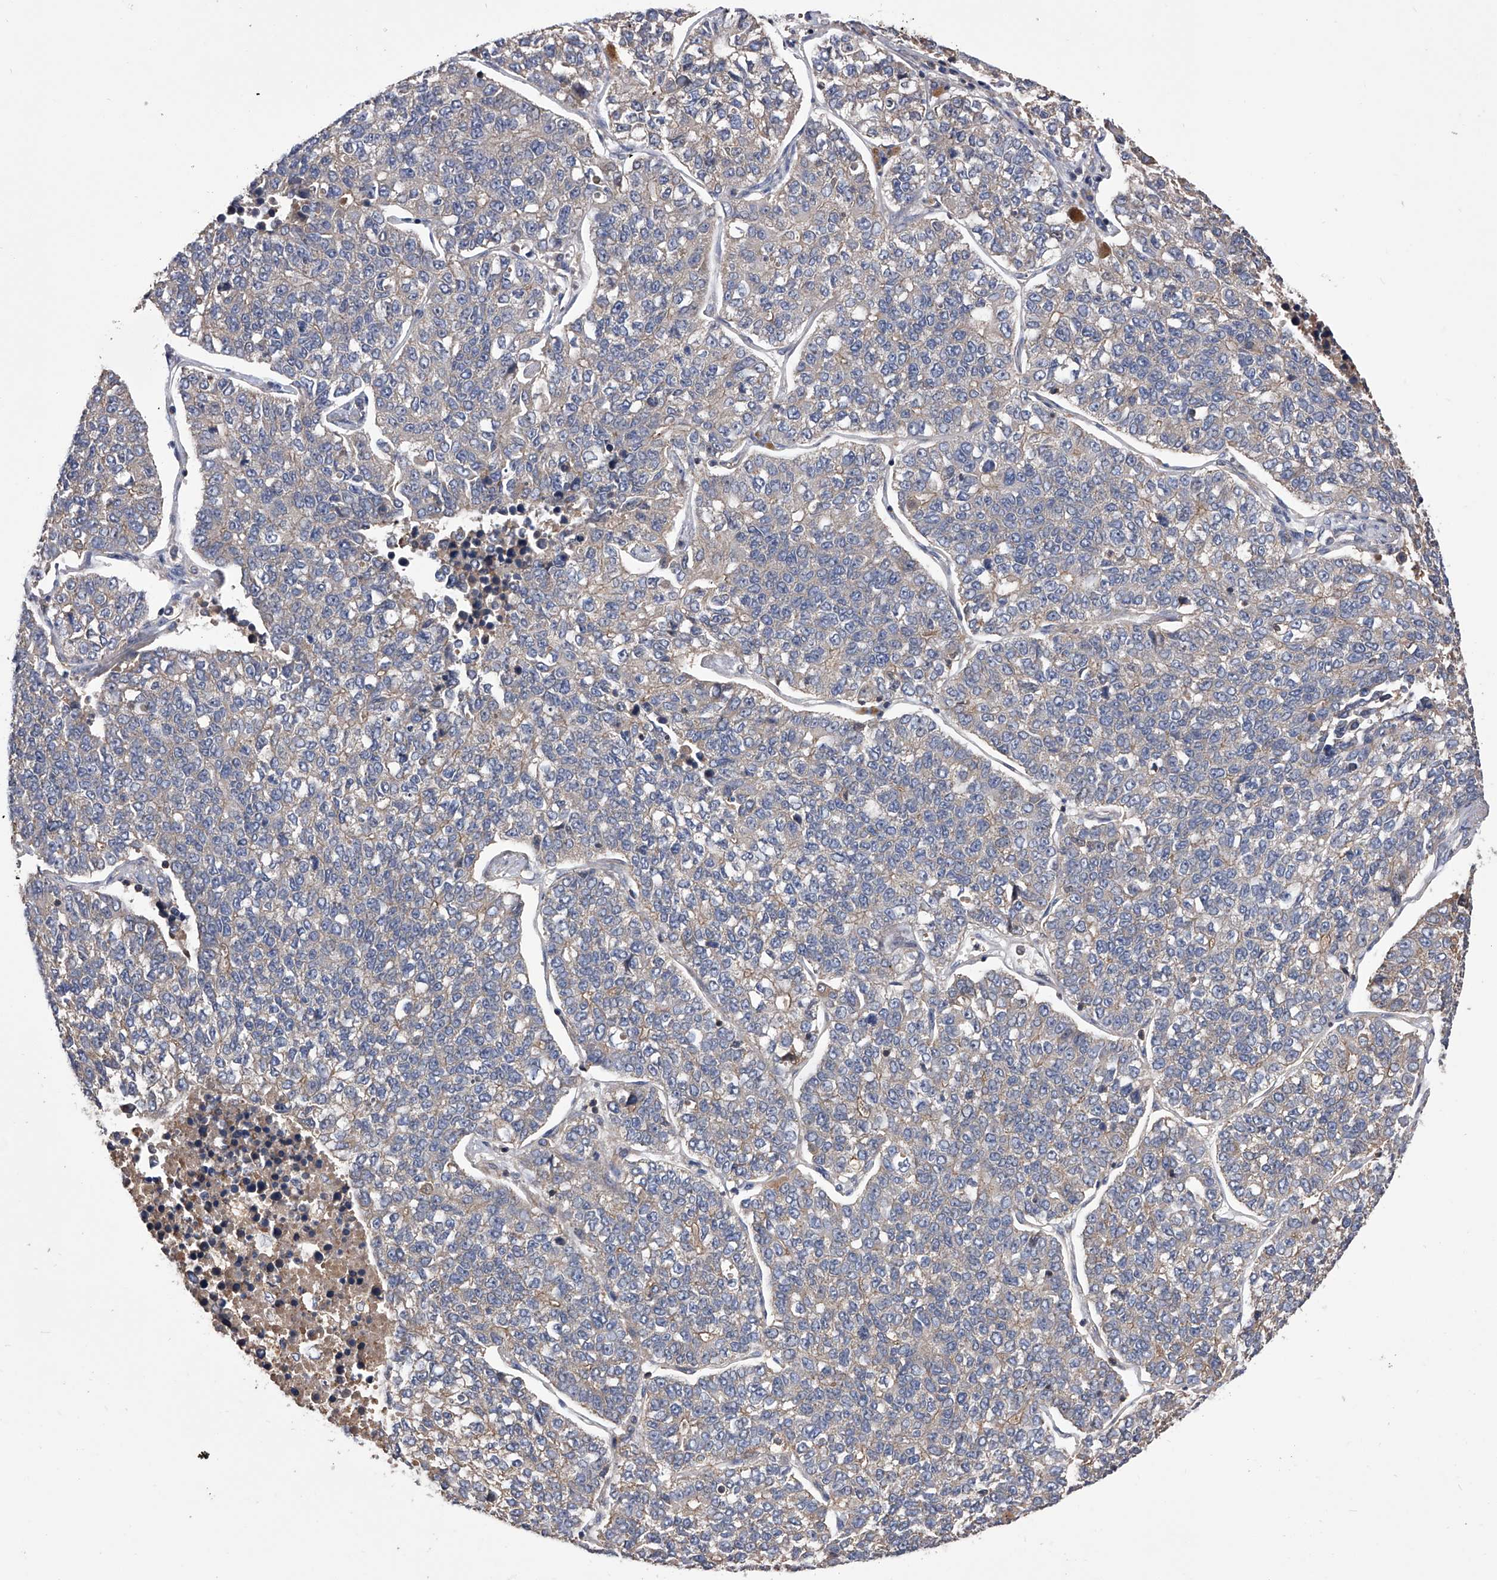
{"staining": {"intensity": "weak", "quantity": ">75%", "location": "cytoplasmic/membranous"}, "tissue": "lung cancer", "cell_type": "Tumor cells", "image_type": "cancer", "snomed": [{"axis": "morphology", "description": "Adenocarcinoma, NOS"}, {"axis": "topography", "description": "Lung"}], "caption": "Lung cancer (adenocarcinoma) stained with a brown dye displays weak cytoplasmic/membranous positive expression in approximately >75% of tumor cells.", "gene": "CUL7", "patient": {"sex": "male", "age": 49}}